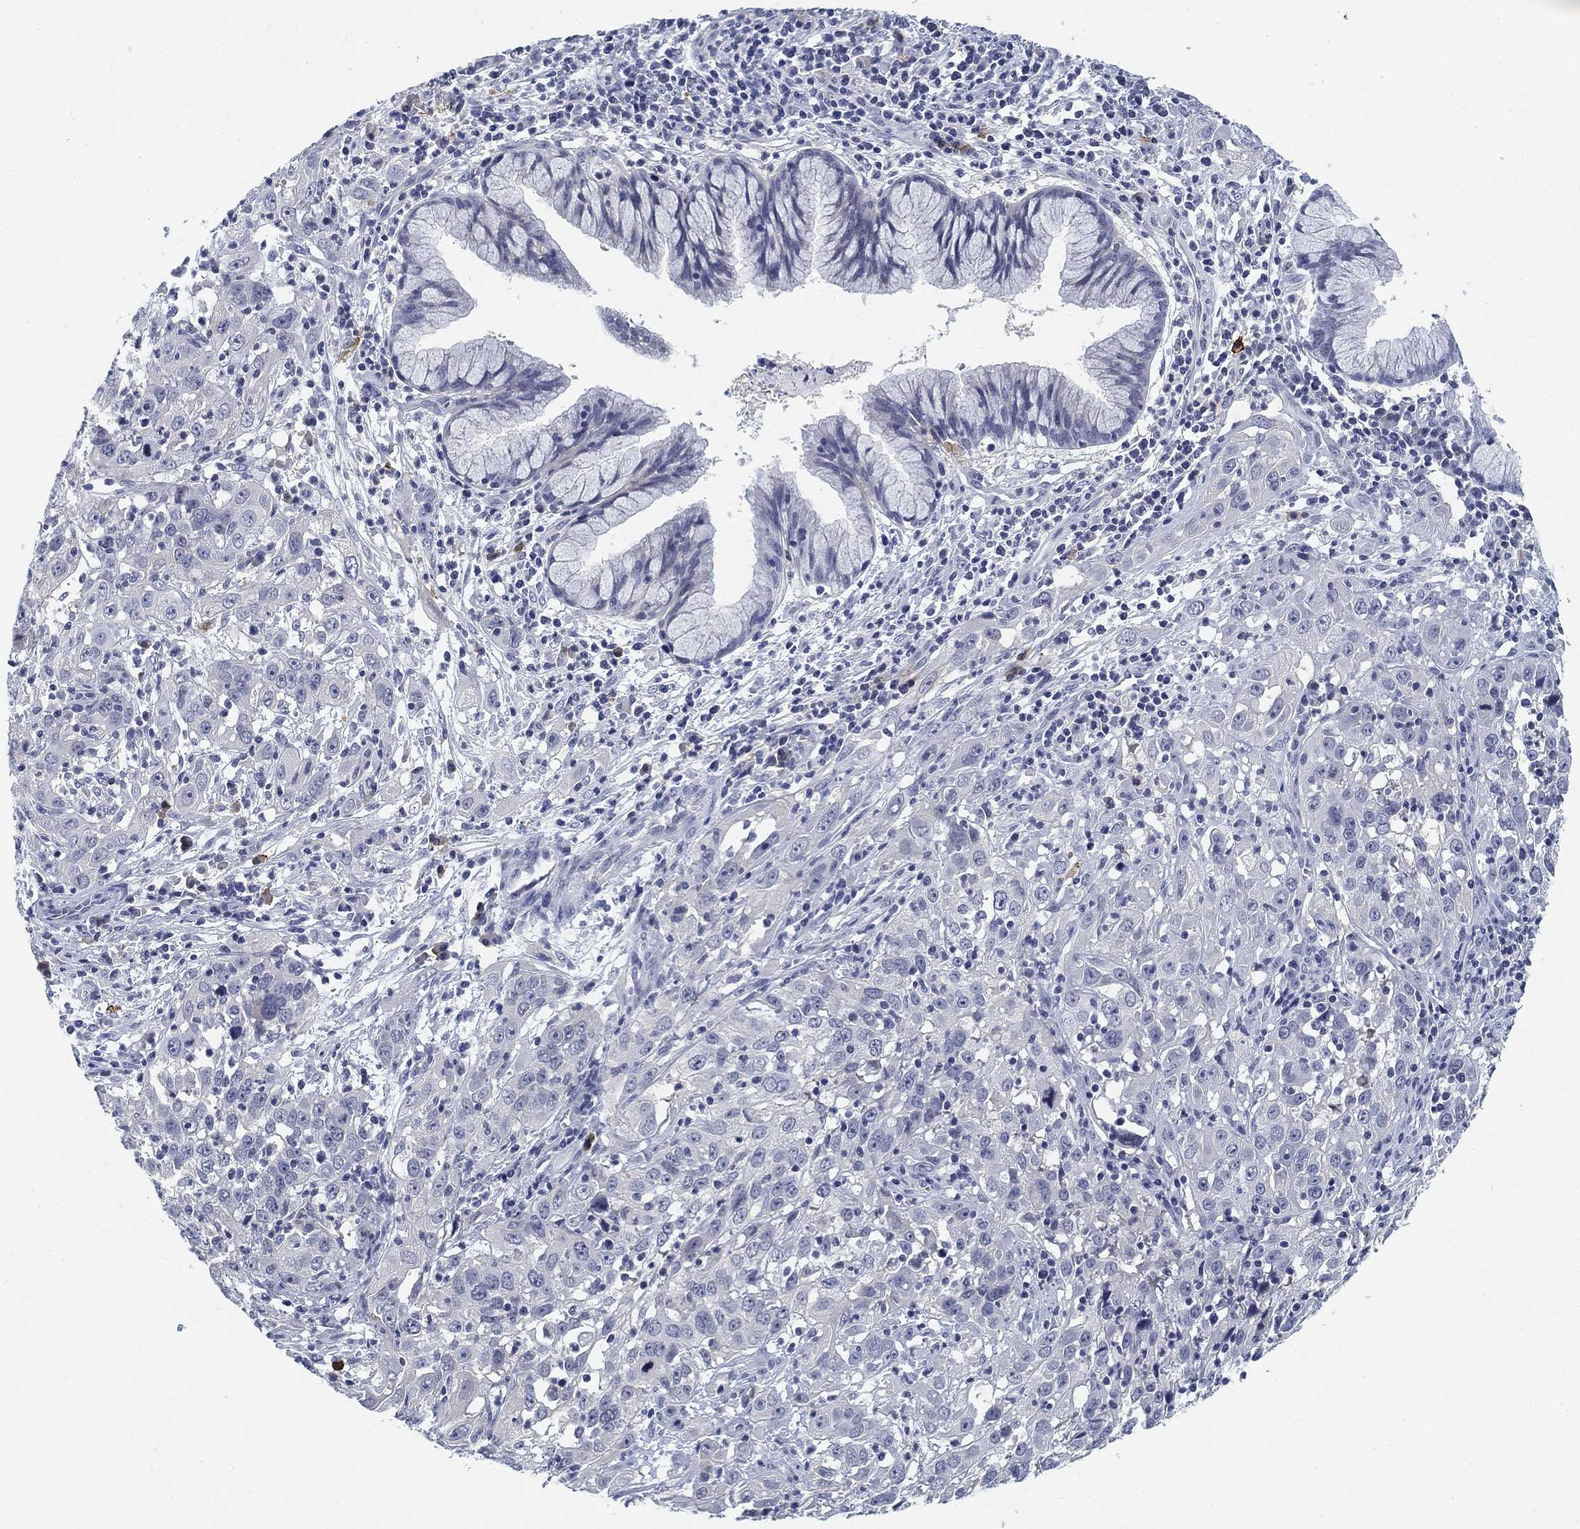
{"staining": {"intensity": "negative", "quantity": "none", "location": "none"}, "tissue": "cervical cancer", "cell_type": "Tumor cells", "image_type": "cancer", "snomed": [{"axis": "morphology", "description": "Squamous cell carcinoma, NOS"}, {"axis": "topography", "description": "Cervix"}], "caption": "A photomicrograph of human cervical squamous cell carcinoma is negative for staining in tumor cells.", "gene": "SLC2A5", "patient": {"sex": "female", "age": 32}}